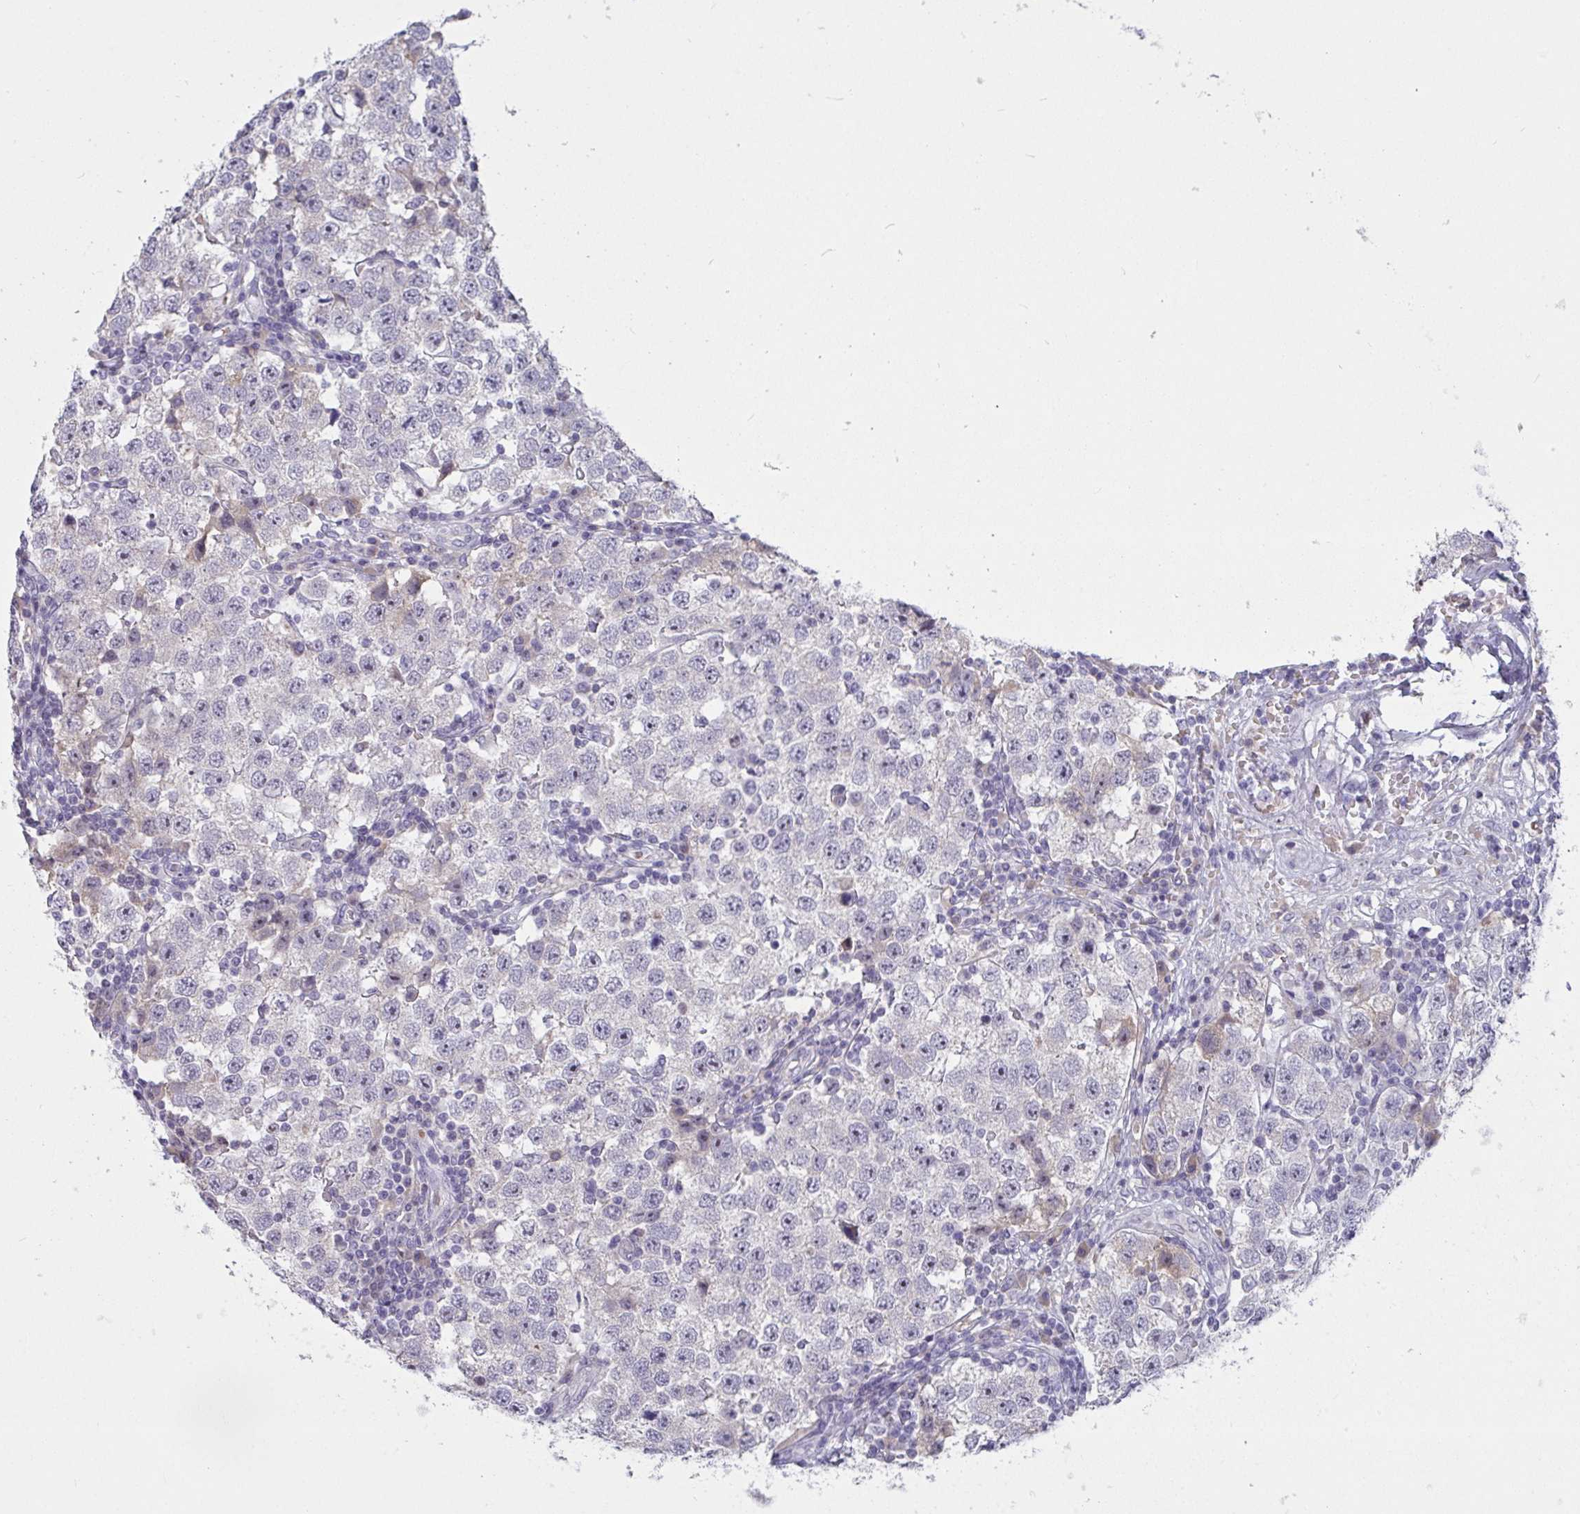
{"staining": {"intensity": "negative", "quantity": "none", "location": "none"}, "tissue": "testis cancer", "cell_type": "Tumor cells", "image_type": "cancer", "snomed": [{"axis": "morphology", "description": "Seminoma, NOS"}, {"axis": "topography", "description": "Testis"}], "caption": "High magnification brightfield microscopy of testis cancer (seminoma) stained with DAB (3,3'-diaminobenzidine) (brown) and counterstained with hematoxylin (blue): tumor cells show no significant staining.", "gene": "MYC", "patient": {"sex": "male", "age": 34}}